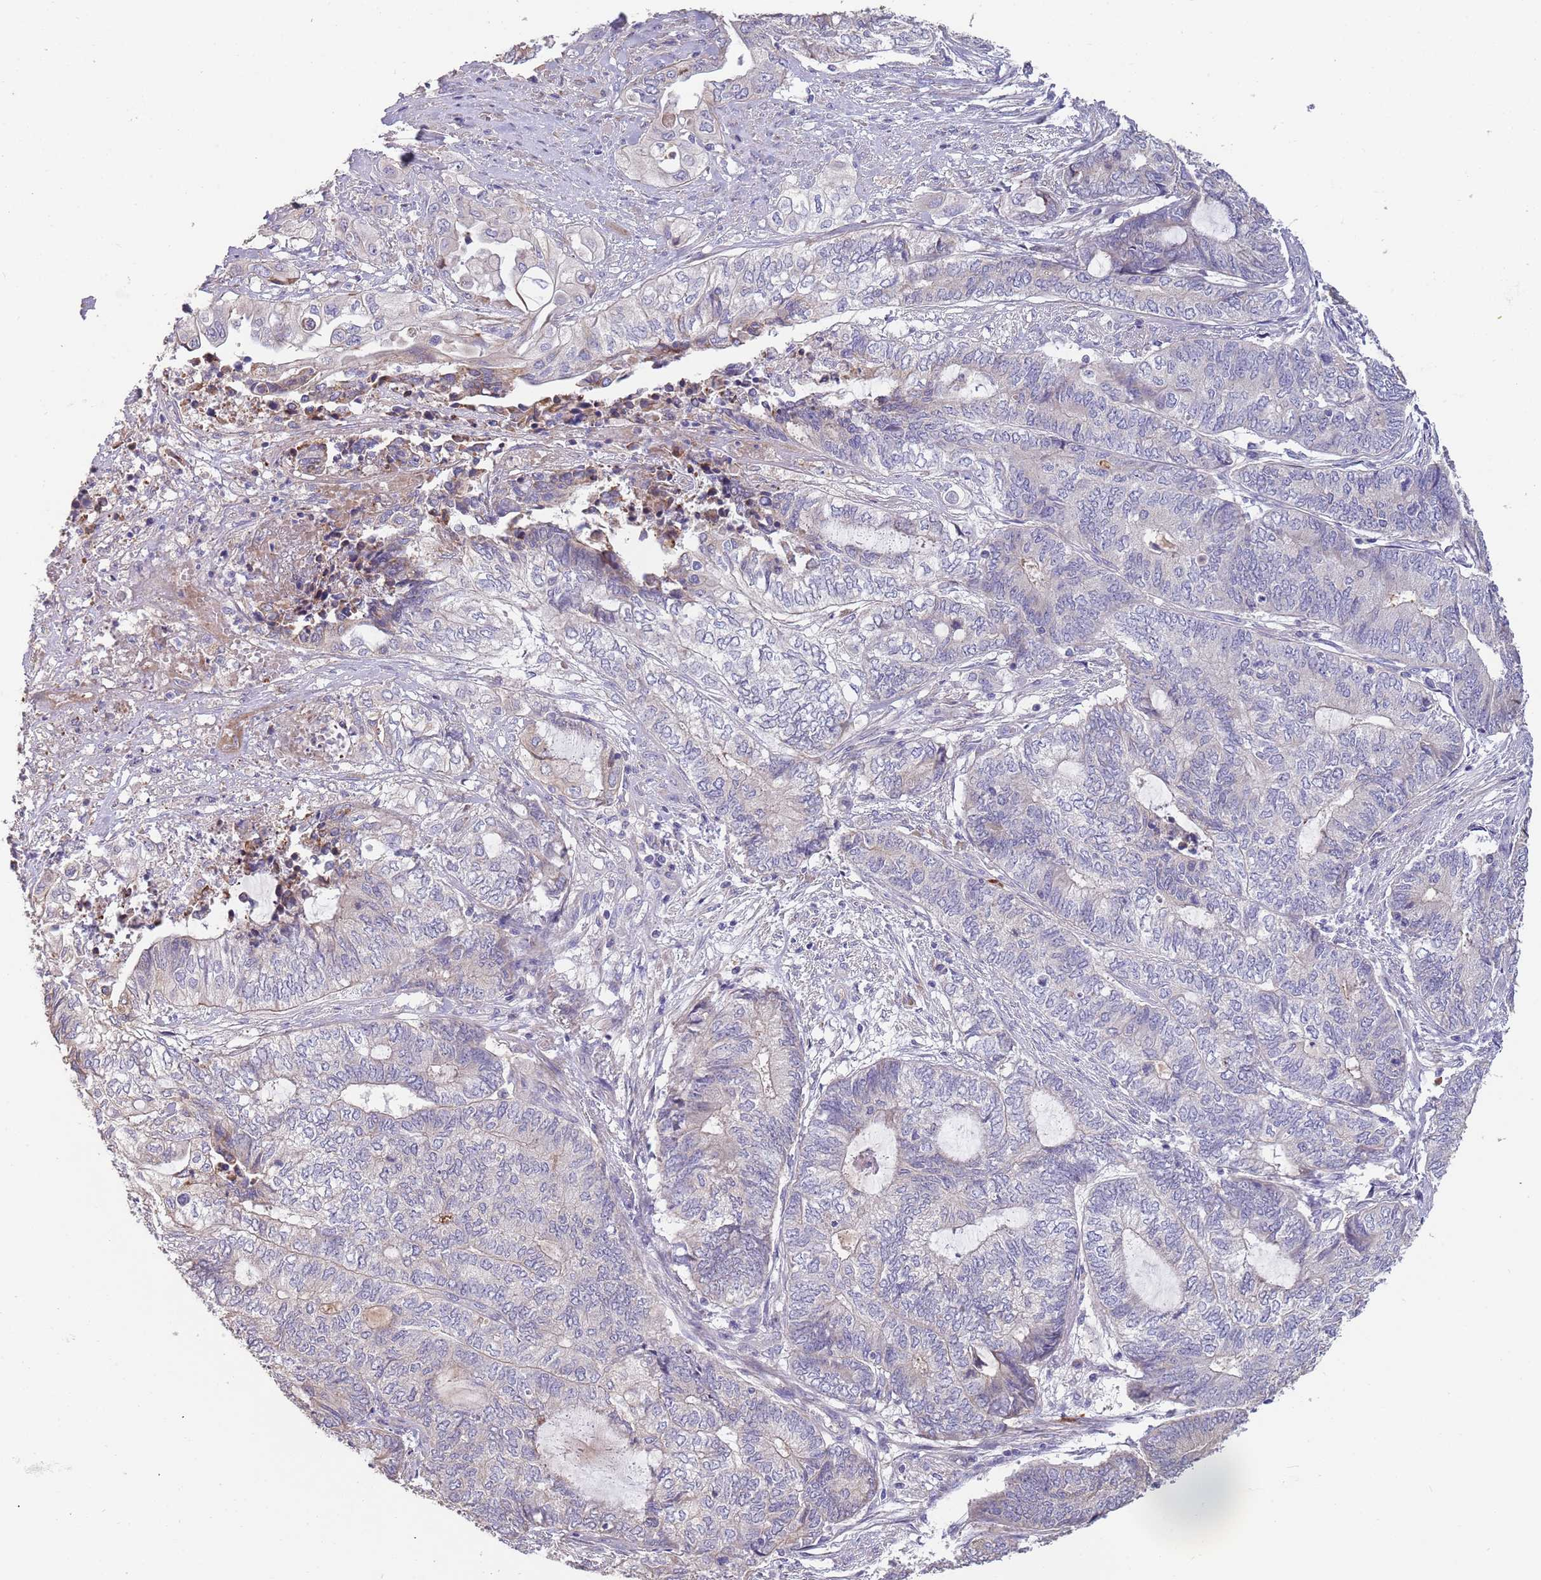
{"staining": {"intensity": "negative", "quantity": "none", "location": "none"}, "tissue": "endometrial cancer", "cell_type": "Tumor cells", "image_type": "cancer", "snomed": [{"axis": "morphology", "description": "Adenocarcinoma, NOS"}, {"axis": "topography", "description": "Uterus"}, {"axis": "topography", "description": "Endometrium"}], "caption": "This is an immunohistochemistry (IHC) micrograph of human endometrial cancer (adenocarcinoma). There is no staining in tumor cells.", "gene": "SUSD1", "patient": {"sex": "female", "age": 70}}